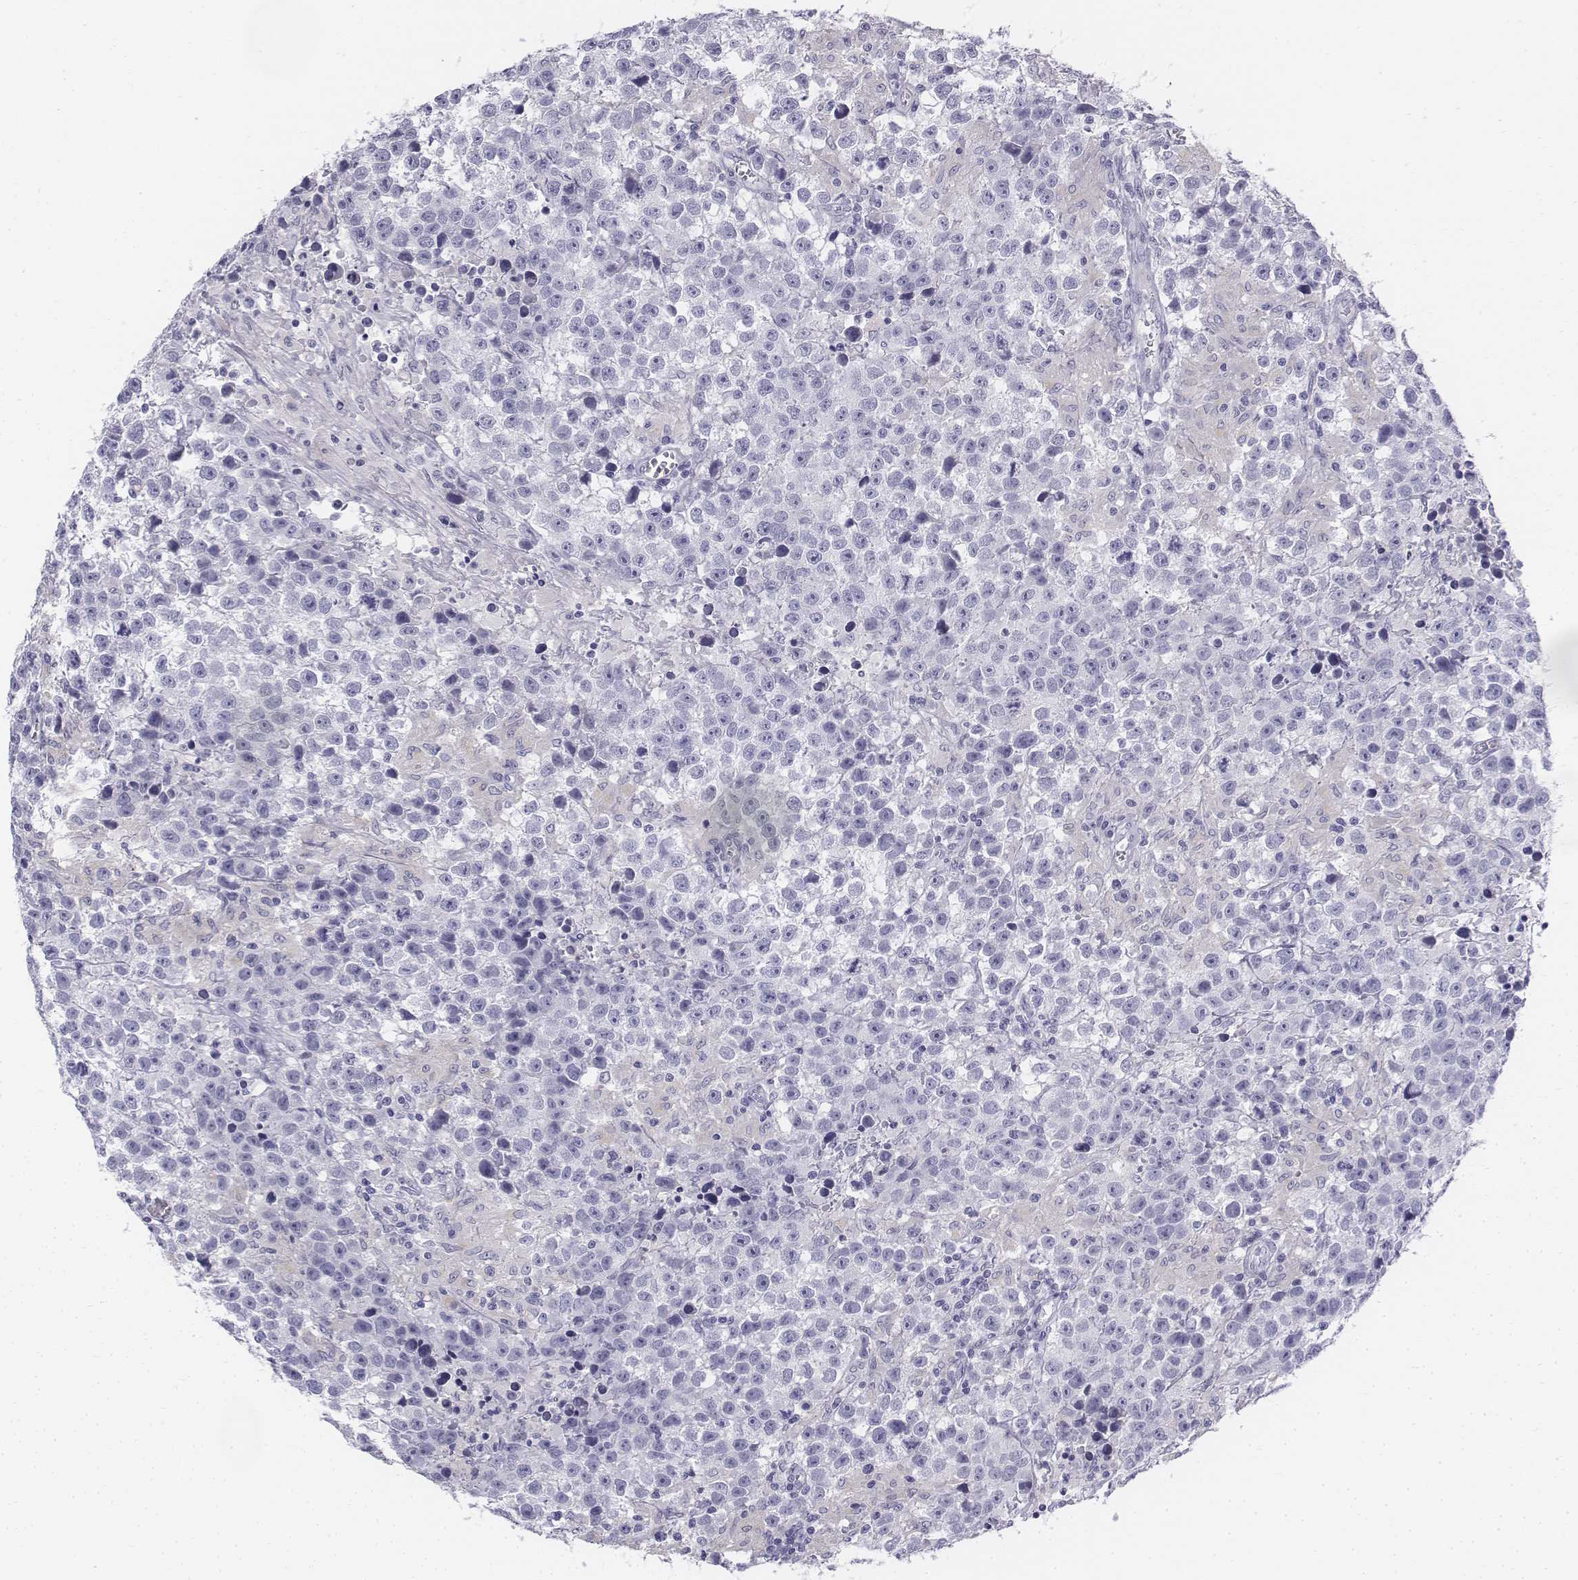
{"staining": {"intensity": "negative", "quantity": "none", "location": "none"}, "tissue": "testis cancer", "cell_type": "Tumor cells", "image_type": "cancer", "snomed": [{"axis": "morphology", "description": "Seminoma, NOS"}, {"axis": "topography", "description": "Testis"}], "caption": "Testis cancer stained for a protein using immunohistochemistry shows no staining tumor cells.", "gene": "TH", "patient": {"sex": "male", "age": 43}}